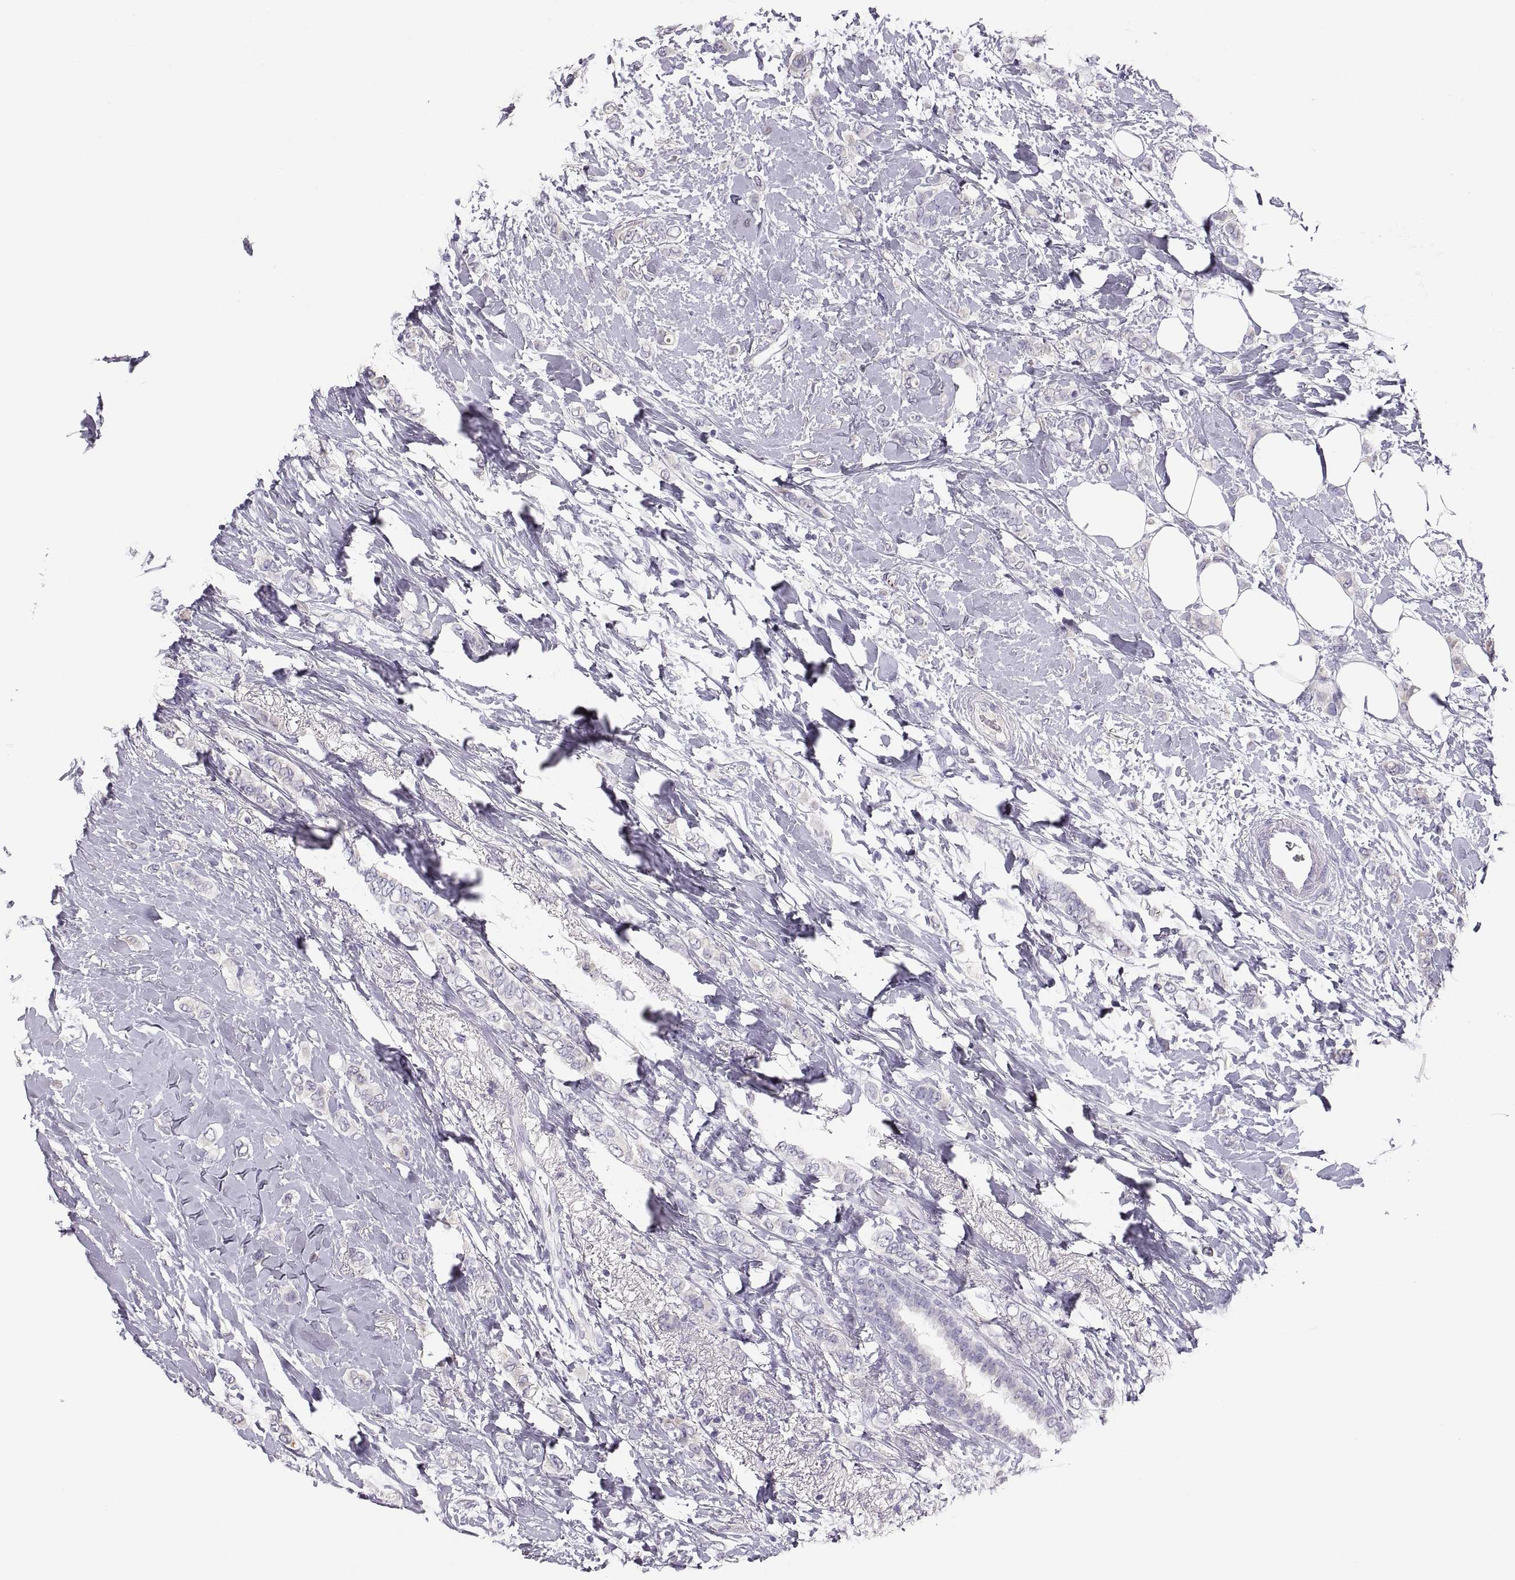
{"staining": {"intensity": "negative", "quantity": "none", "location": "none"}, "tissue": "breast cancer", "cell_type": "Tumor cells", "image_type": "cancer", "snomed": [{"axis": "morphology", "description": "Lobular carcinoma"}, {"axis": "topography", "description": "Breast"}], "caption": "High power microscopy photomicrograph of an immunohistochemistry (IHC) image of breast cancer, revealing no significant staining in tumor cells. The staining was performed using DAB to visualize the protein expression in brown, while the nuclei were stained in blue with hematoxylin (Magnification: 20x).", "gene": "MAGEB2", "patient": {"sex": "female", "age": 66}}